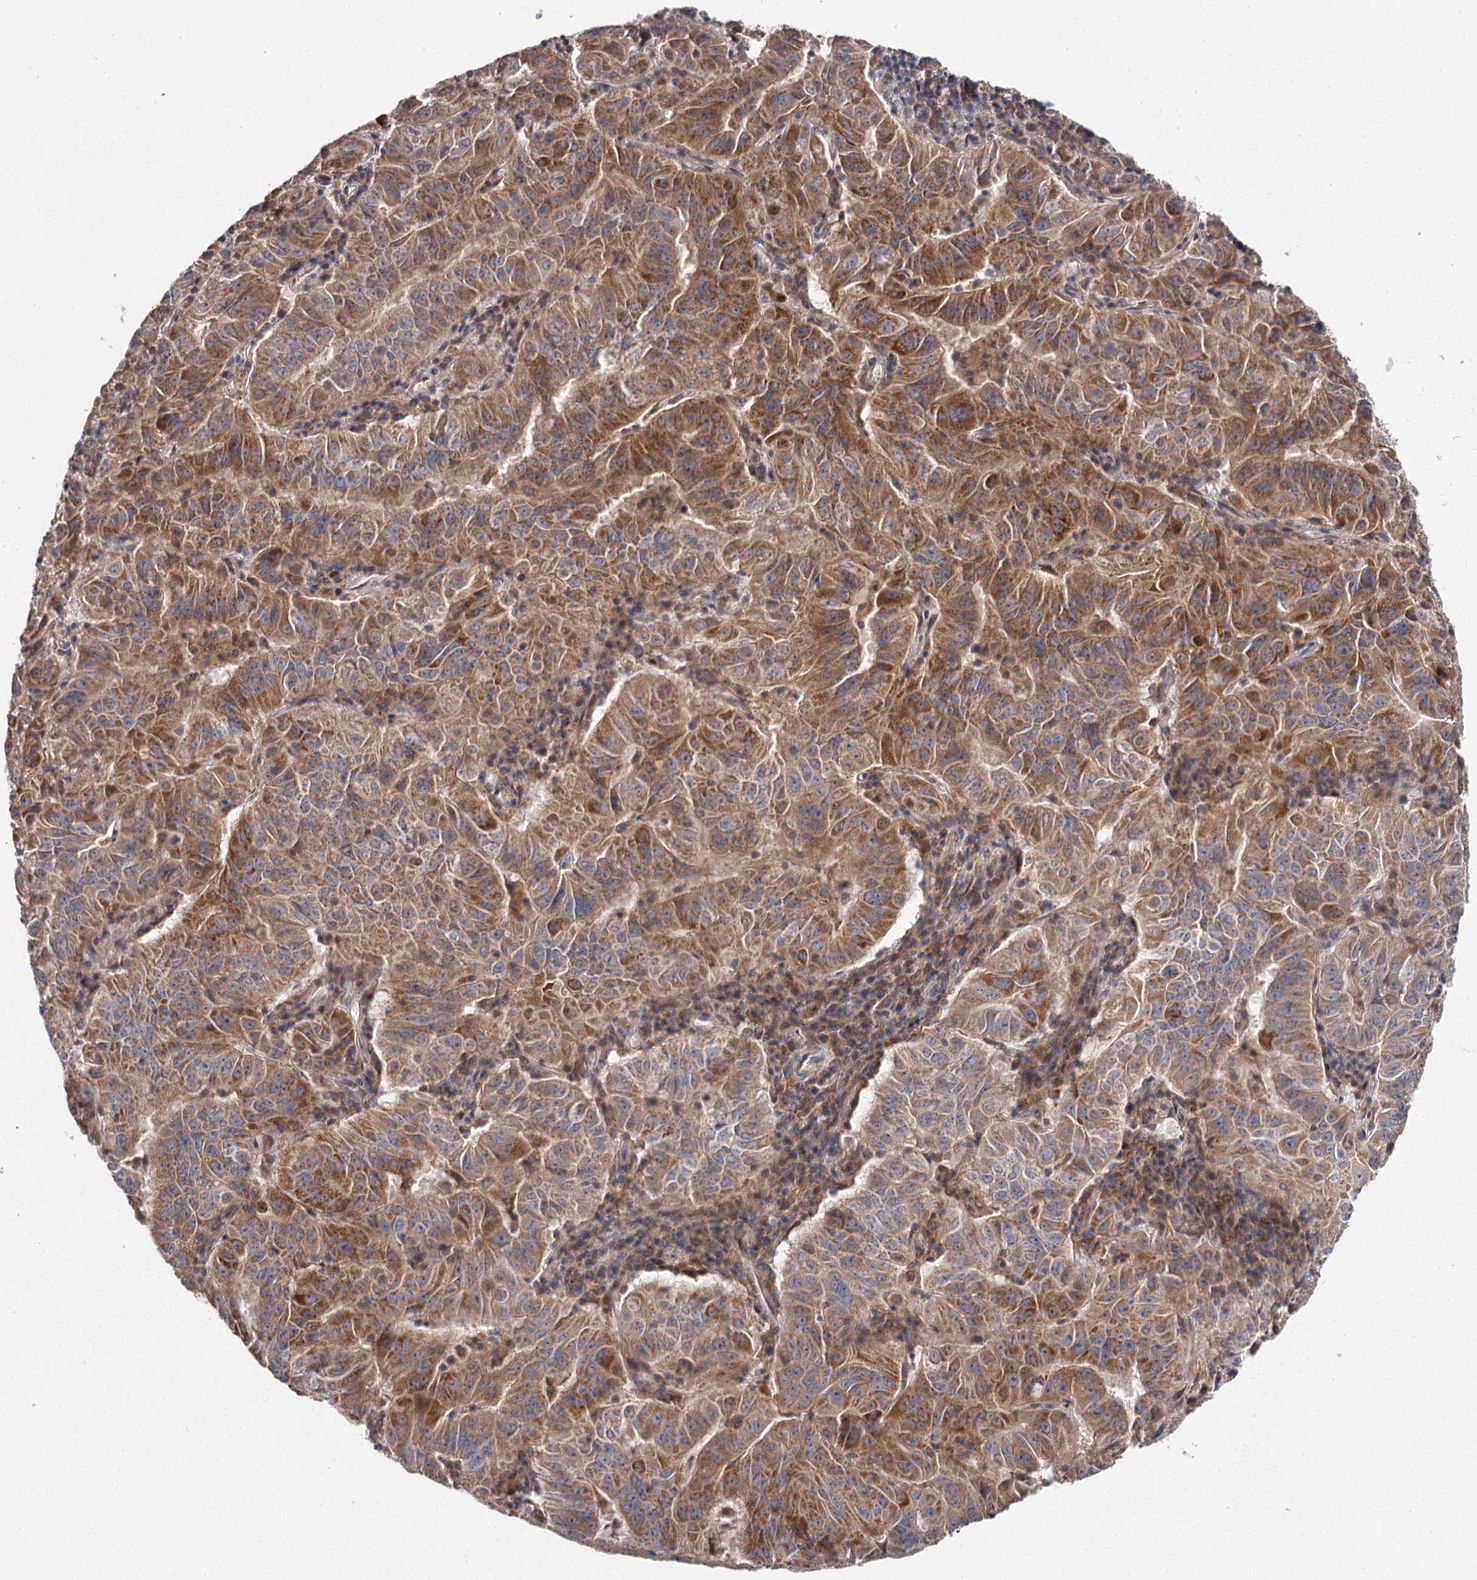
{"staining": {"intensity": "strong", "quantity": "25%-75%", "location": "cytoplasmic/membranous"}, "tissue": "pancreatic cancer", "cell_type": "Tumor cells", "image_type": "cancer", "snomed": [{"axis": "morphology", "description": "Adenocarcinoma, NOS"}, {"axis": "topography", "description": "Pancreas"}], "caption": "Human pancreatic cancer (adenocarcinoma) stained for a protein (brown) exhibits strong cytoplasmic/membranous positive staining in approximately 25%-75% of tumor cells.", "gene": "RASSF6", "patient": {"sex": "male", "age": 63}}